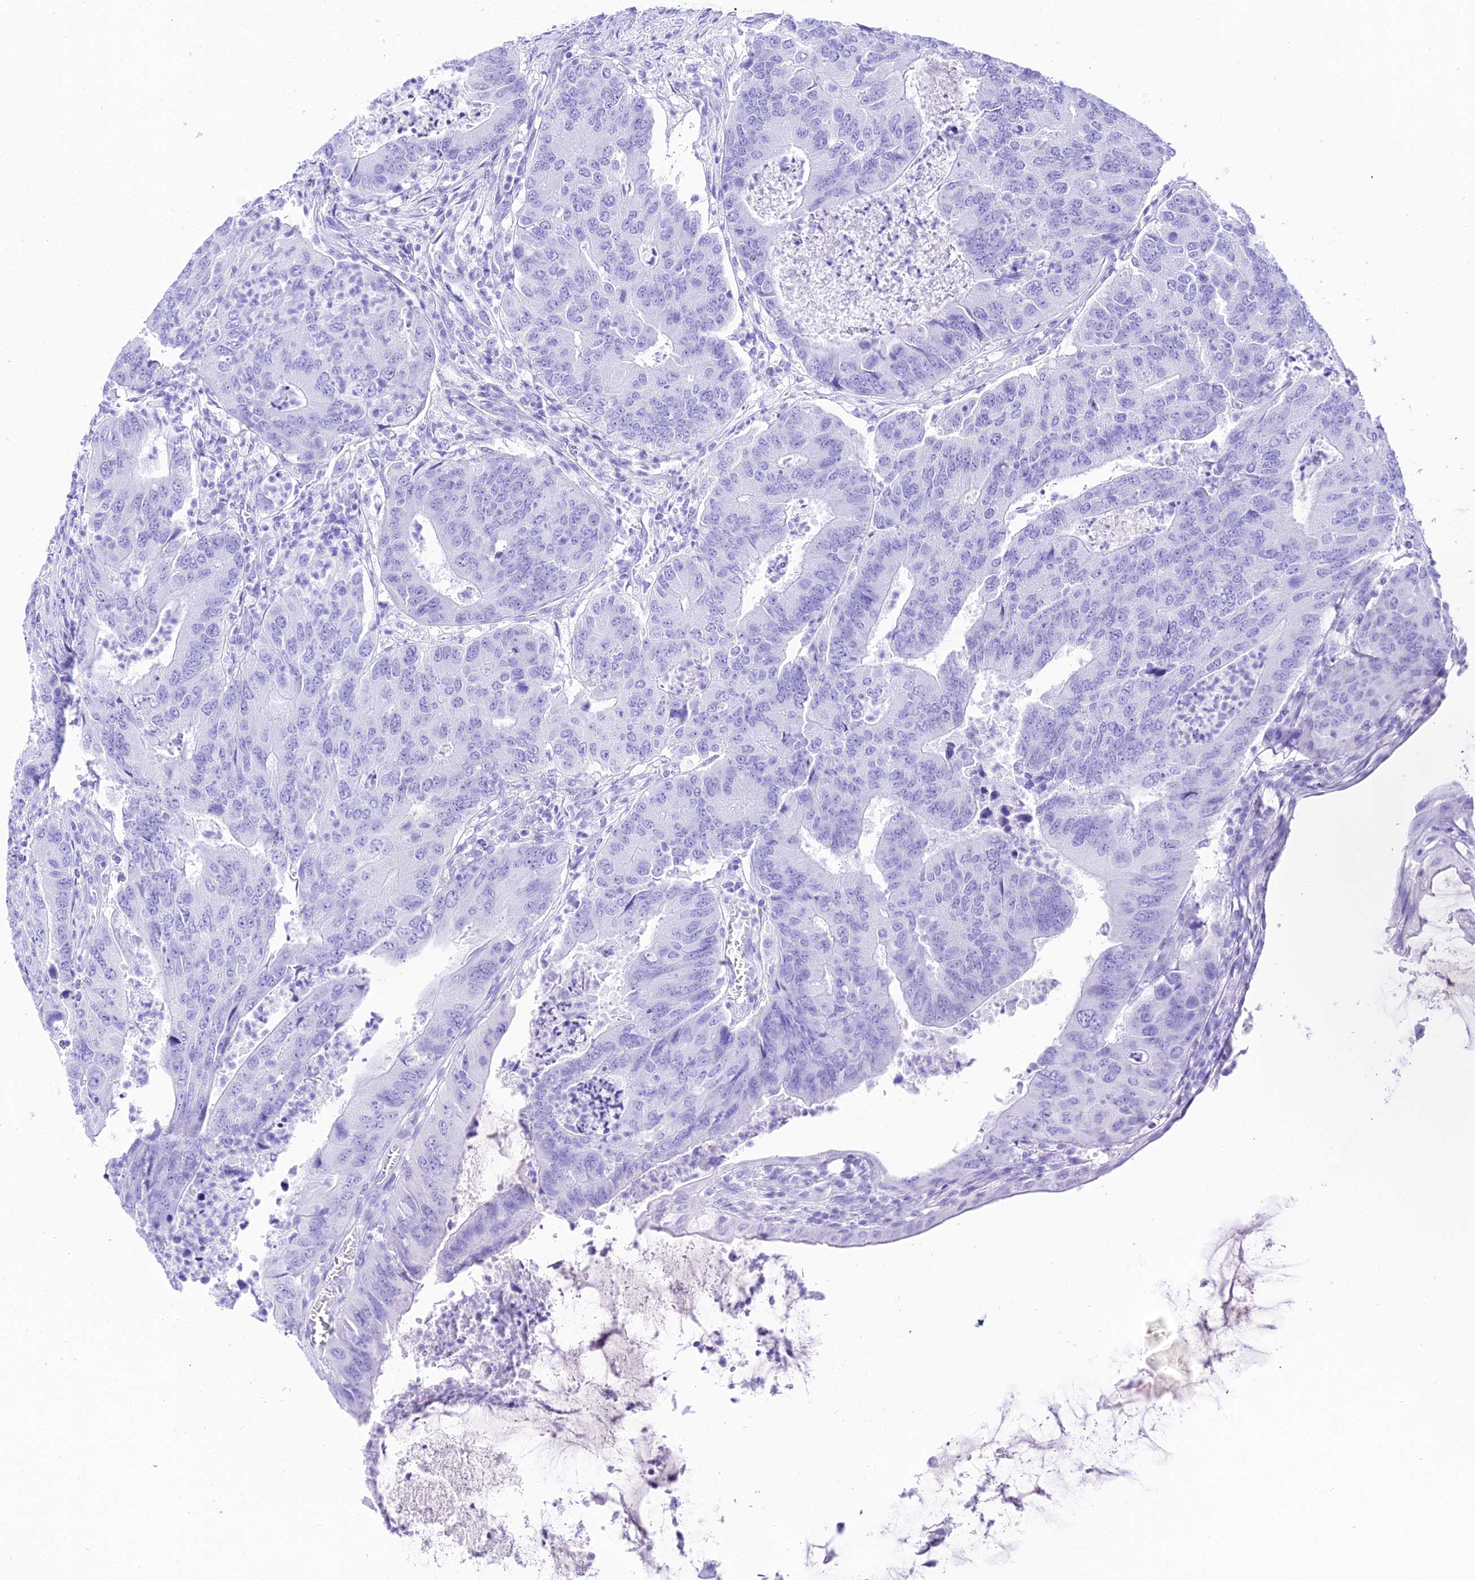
{"staining": {"intensity": "negative", "quantity": "none", "location": "none"}, "tissue": "colorectal cancer", "cell_type": "Tumor cells", "image_type": "cancer", "snomed": [{"axis": "morphology", "description": "Adenocarcinoma, NOS"}, {"axis": "topography", "description": "Colon"}], "caption": "The micrograph reveals no significant positivity in tumor cells of colorectal adenocarcinoma. (Brightfield microscopy of DAB (3,3'-diaminobenzidine) immunohistochemistry at high magnification).", "gene": "TRMT44", "patient": {"sex": "female", "age": 67}}